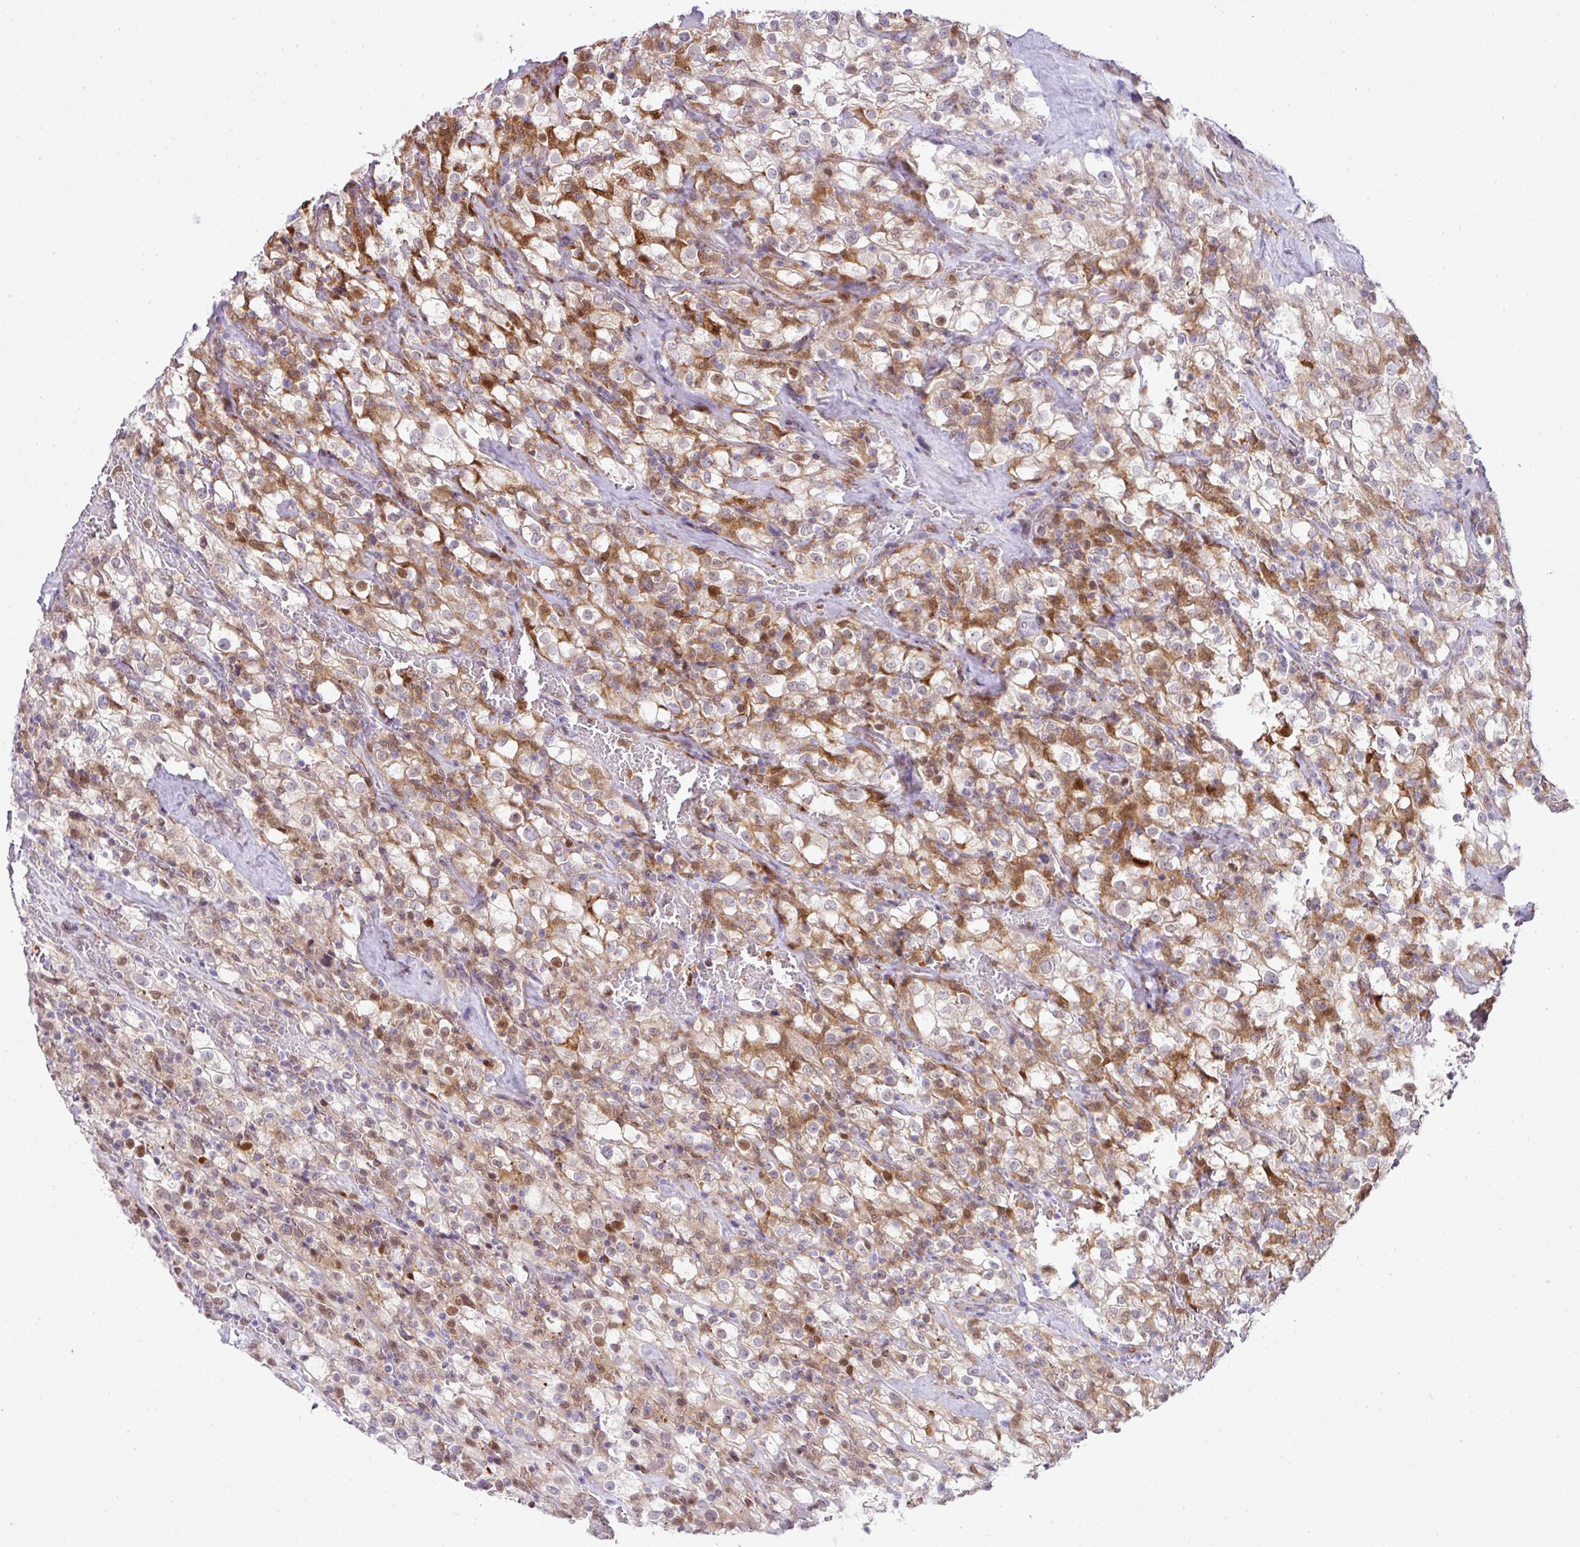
{"staining": {"intensity": "moderate", "quantity": "25%-75%", "location": "cytoplasmic/membranous,nuclear"}, "tissue": "renal cancer", "cell_type": "Tumor cells", "image_type": "cancer", "snomed": [{"axis": "morphology", "description": "Adenocarcinoma, NOS"}, {"axis": "topography", "description": "Kidney"}], "caption": "This is a micrograph of IHC staining of renal adenocarcinoma, which shows moderate staining in the cytoplasmic/membranous and nuclear of tumor cells.", "gene": "PLK1", "patient": {"sex": "female", "age": 74}}